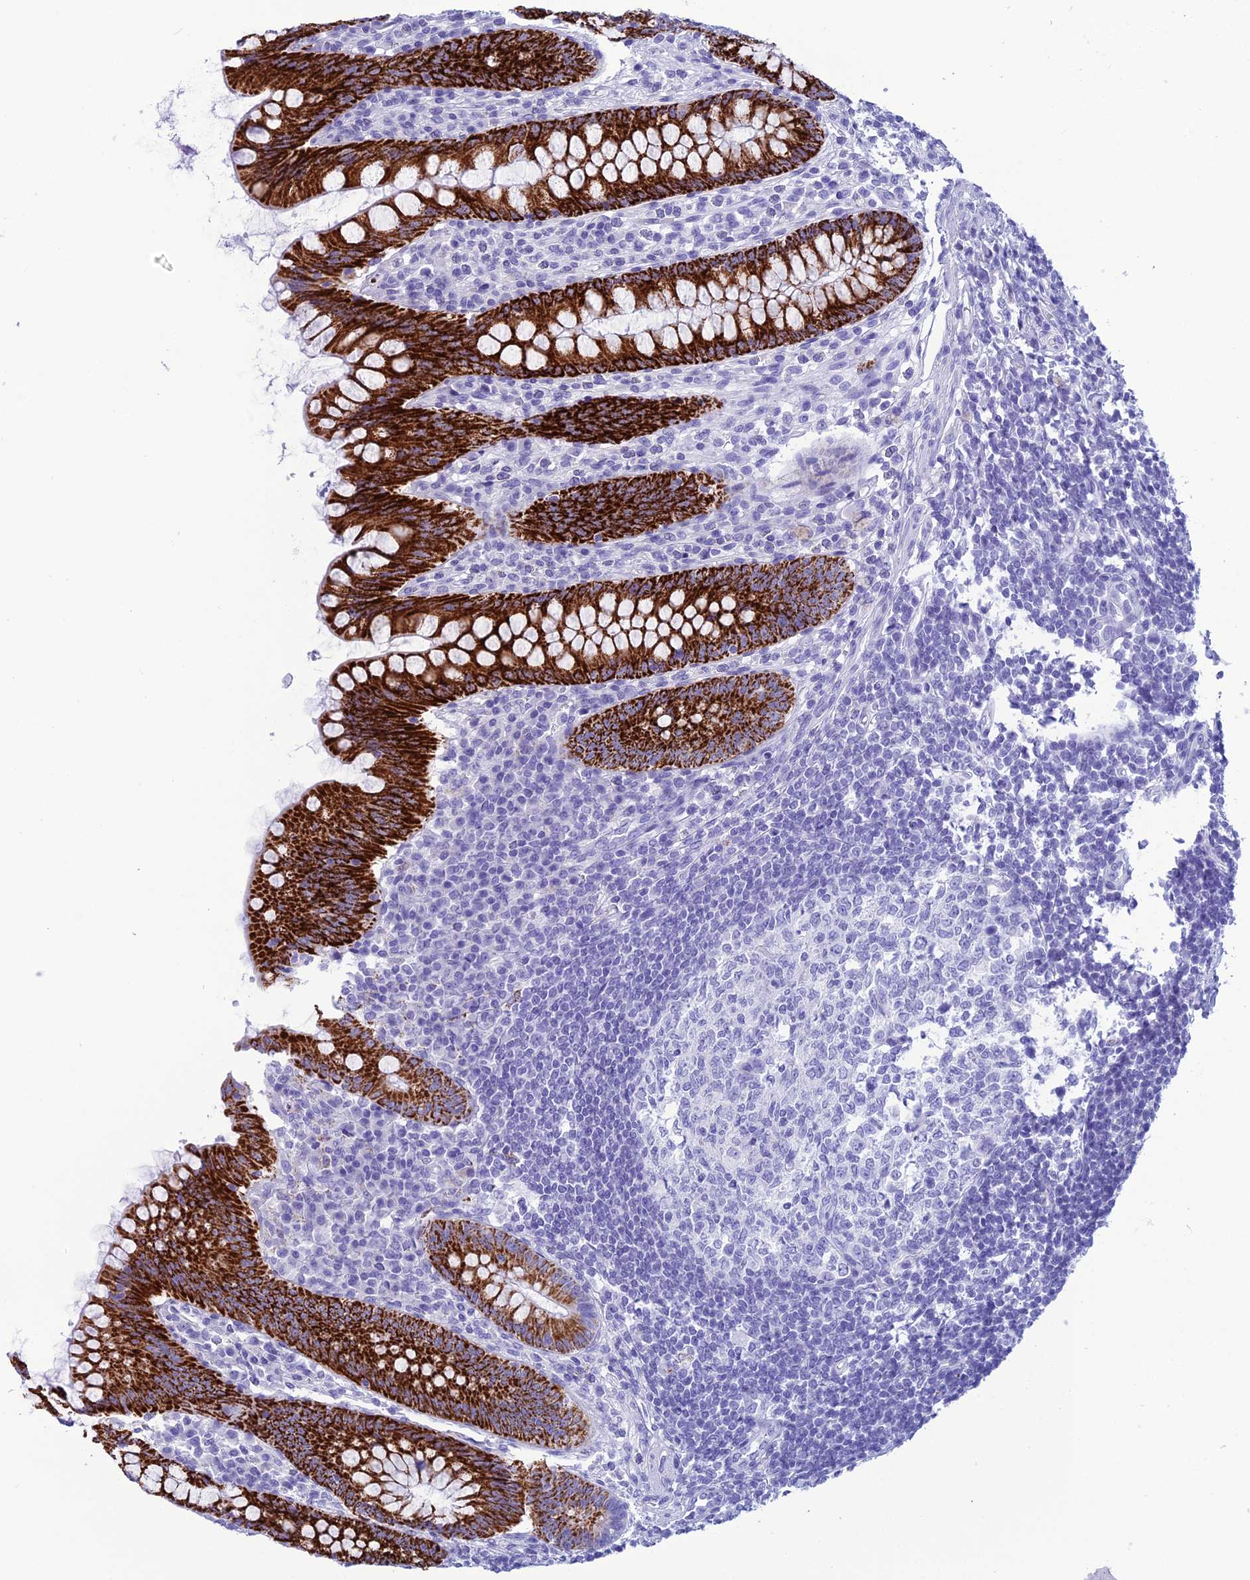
{"staining": {"intensity": "strong", "quantity": ">75%", "location": "cytoplasmic/membranous"}, "tissue": "appendix", "cell_type": "Glandular cells", "image_type": "normal", "snomed": [{"axis": "morphology", "description": "Normal tissue, NOS"}, {"axis": "topography", "description": "Appendix"}], "caption": "About >75% of glandular cells in benign human appendix demonstrate strong cytoplasmic/membranous protein expression as visualized by brown immunohistochemical staining.", "gene": "TRAM1L1", "patient": {"sex": "female", "age": 33}}